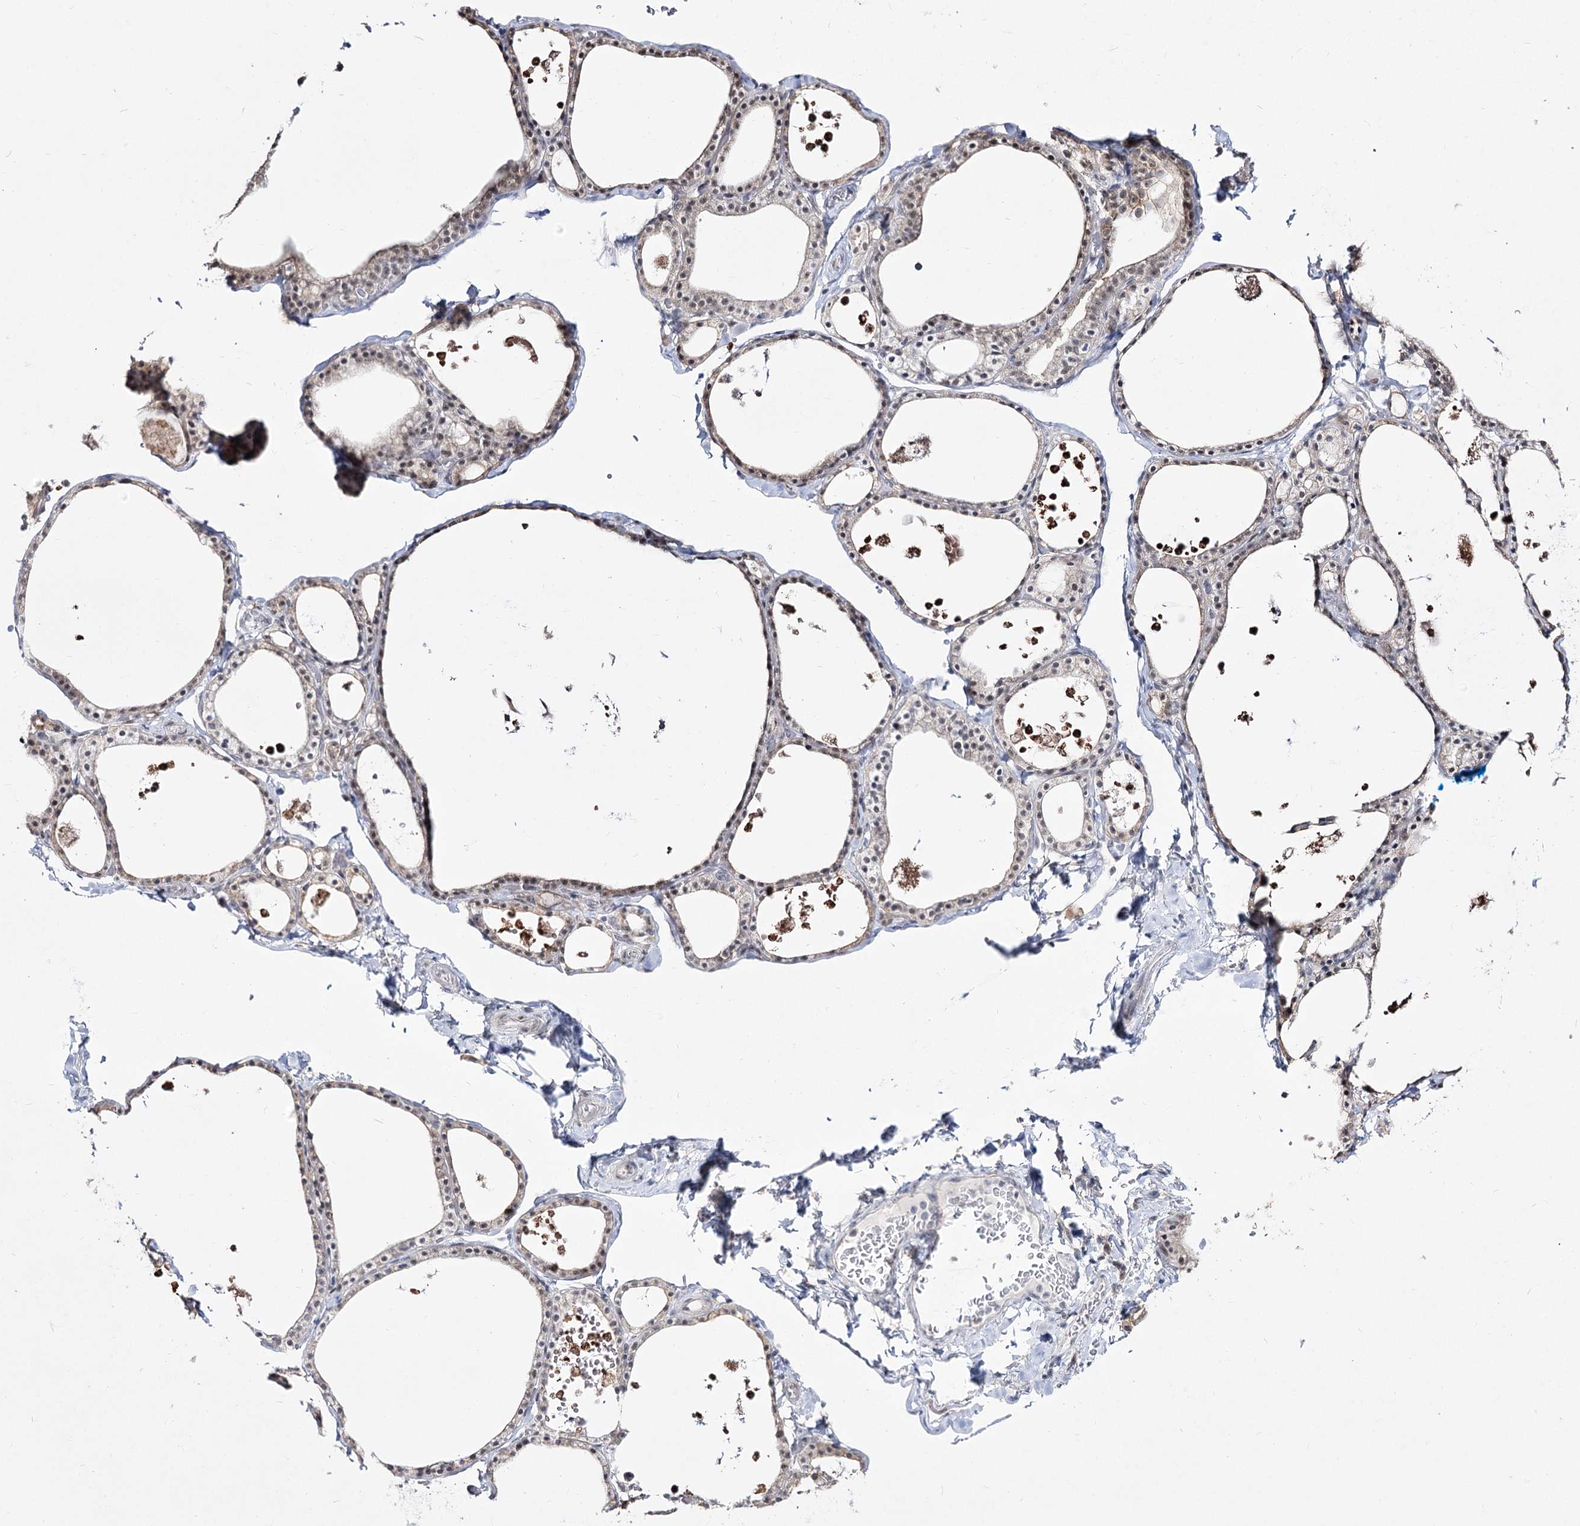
{"staining": {"intensity": "weak", "quantity": "25%-75%", "location": "nuclear"}, "tissue": "thyroid gland", "cell_type": "Glandular cells", "image_type": "normal", "snomed": [{"axis": "morphology", "description": "Normal tissue, NOS"}, {"axis": "topography", "description": "Thyroid gland"}], "caption": "Glandular cells show low levels of weak nuclear staining in approximately 25%-75% of cells in normal human thyroid gland.", "gene": "DDX50", "patient": {"sex": "male", "age": 56}}